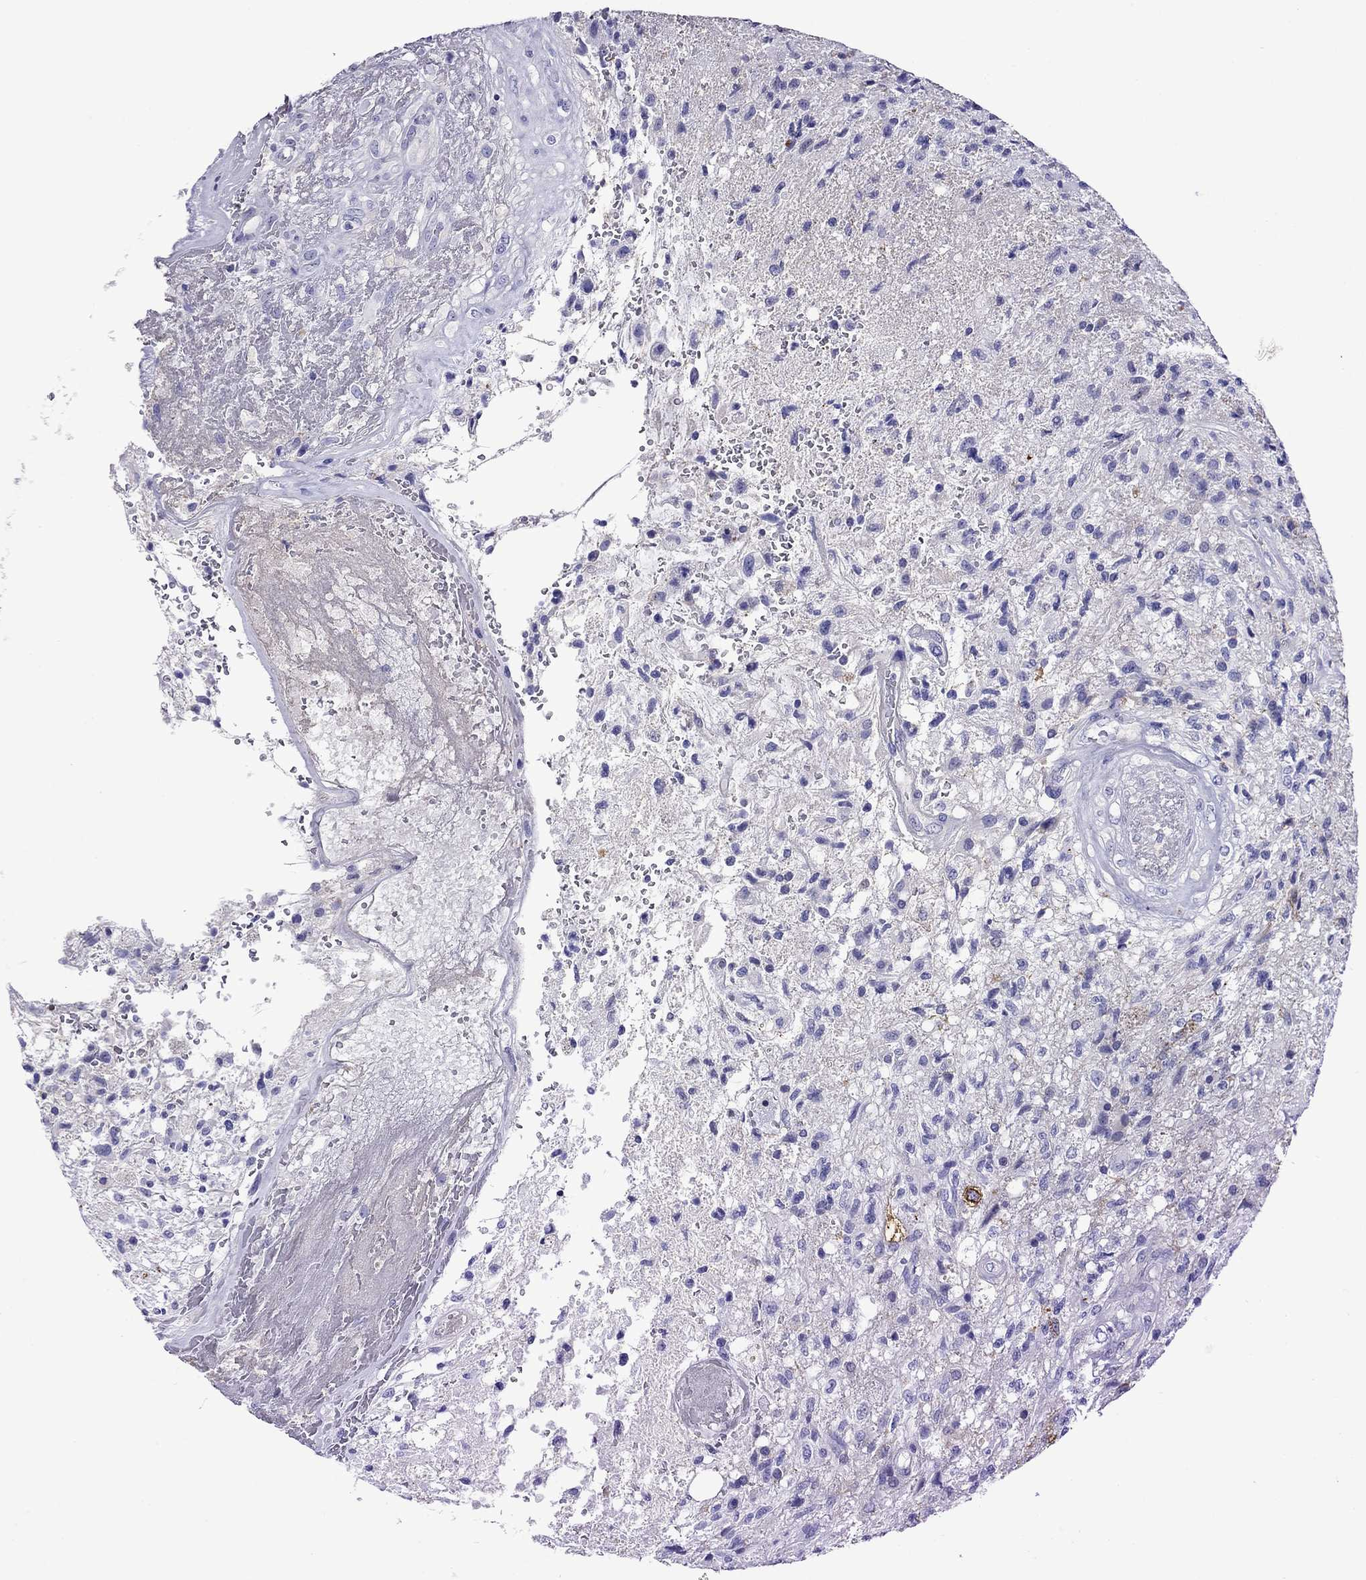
{"staining": {"intensity": "negative", "quantity": "none", "location": "none"}, "tissue": "glioma", "cell_type": "Tumor cells", "image_type": "cancer", "snomed": [{"axis": "morphology", "description": "Glioma, malignant, High grade"}, {"axis": "topography", "description": "Brain"}], "caption": "Human glioma stained for a protein using immunohistochemistry (IHC) exhibits no staining in tumor cells.", "gene": "SCG2", "patient": {"sex": "male", "age": 56}}